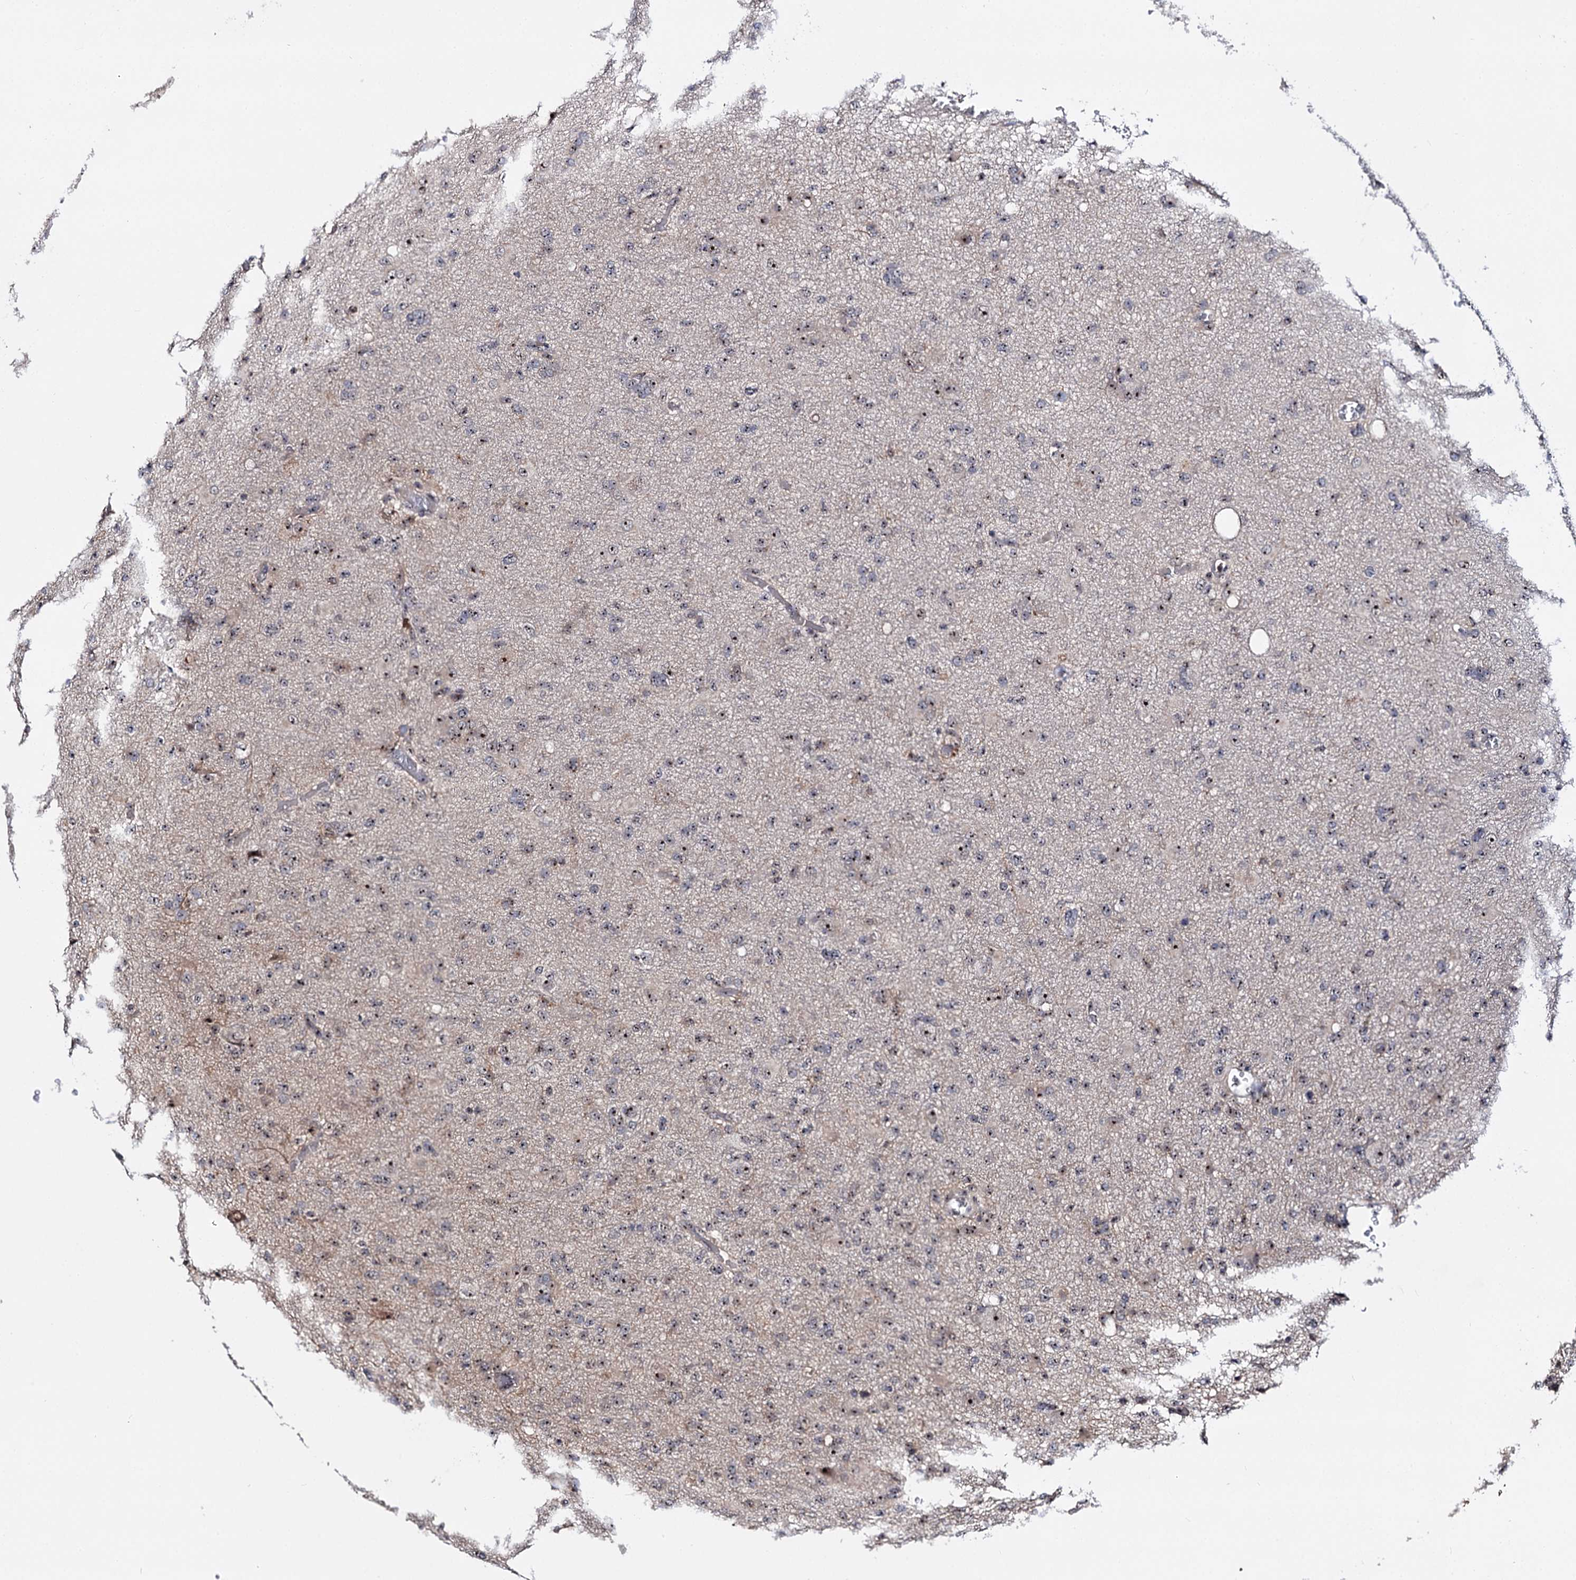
{"staining": {"intensity": "moderate", "quantity": ">75%", "location": "nuclear"}, "tissue": "glioma", "cell_type": "Tumor cells", "image_type": "cancer", "snomed": [{"axis": "morphology", "description": "Glioma, malignant, High grade"}, {"axis": "topography", "description": "Brain"}], "caption": "A high-resolution photomicrograph shows IHC staining of glioma, which reveals moderate nuclear staining in approximately >75% of tumor cells. (DAB (3,3'-diaminobenzidine) = brown stain, brightfield microscopy at high magnification).", "gene": "SUPT20H", "patient": {"sex": "female", "age": 57}}